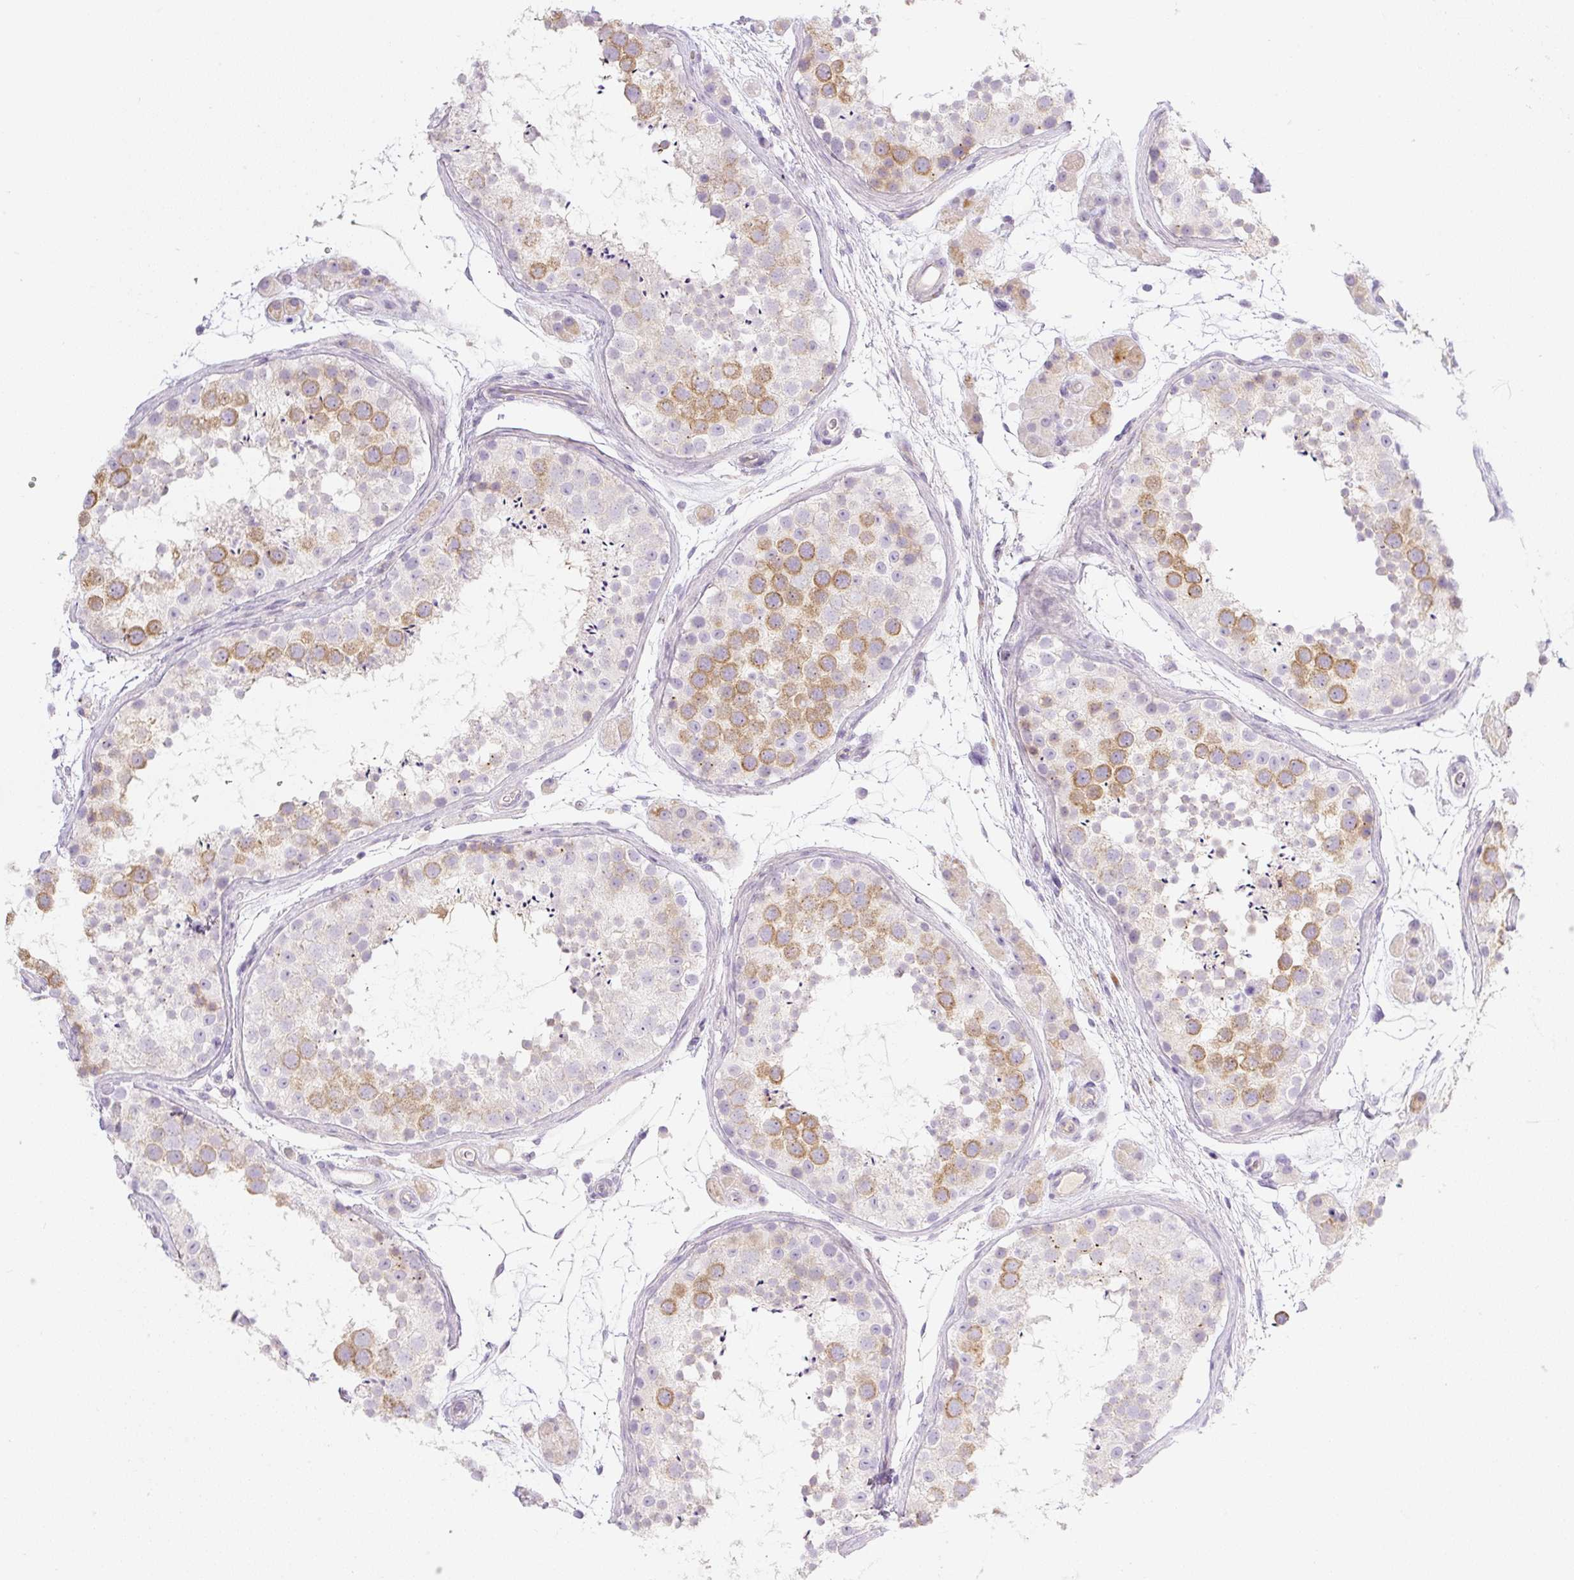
{"staining": {"intensity": "moderate", "quantity": "<25%", "location": "cytoplasmic/membranous"}, "tissue": "testis", "cell_type": "Cells in seminiferous ducts", "image_type": "normal", "snomed": [{"axis": "morphology", "description": "Normal tissue, NOS"}, {"axis": "topography", "description": "Testis"}], "caption": "A histopathology image of human testis stained for a protein displays moderate cytoplasmic/membranous brown staining in cells in seminiferous ducts. (Stains: DAB (3,3'-diaminobenzidine) in brown, nuclei in blue, Microscopy: brightfield microscopy at high magnification).", "gene": "MIA2", "patient": {"sex": "male", "age": 41}}